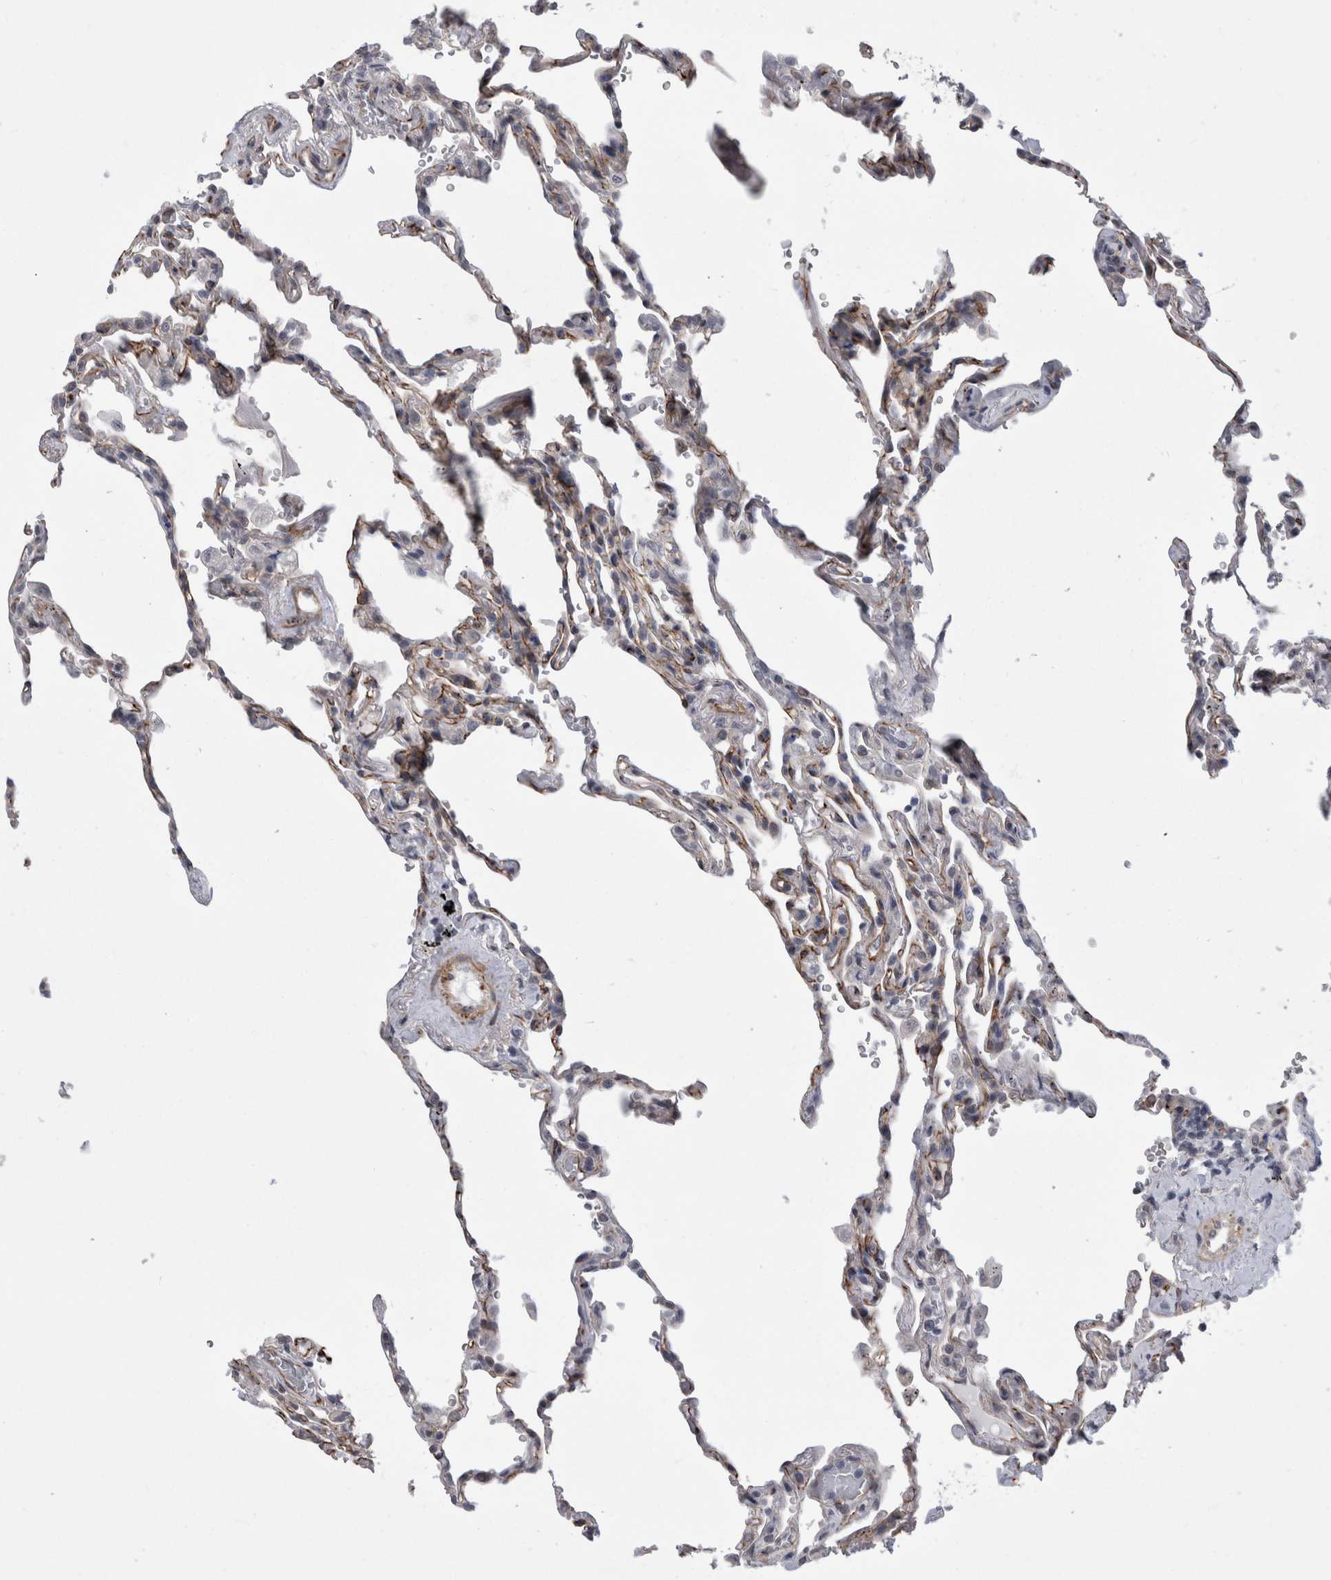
{"staining": {"intensity": "negative", "quantity": "none", "location": "none"}, "tissue": "lung", "cell_type": "Alveolar cells", "image_type": "normal", "snomed": [{"axis": "morphology", "description": "Normal tissue, NOS"}, {"axis": "topography", "description": "Lung"}], "caption": "Alveolar cells are negative for brown protein staining in unremarkable lung.", "gene": "FAM83H", "patient": {"sex": "male", "age": 59}}